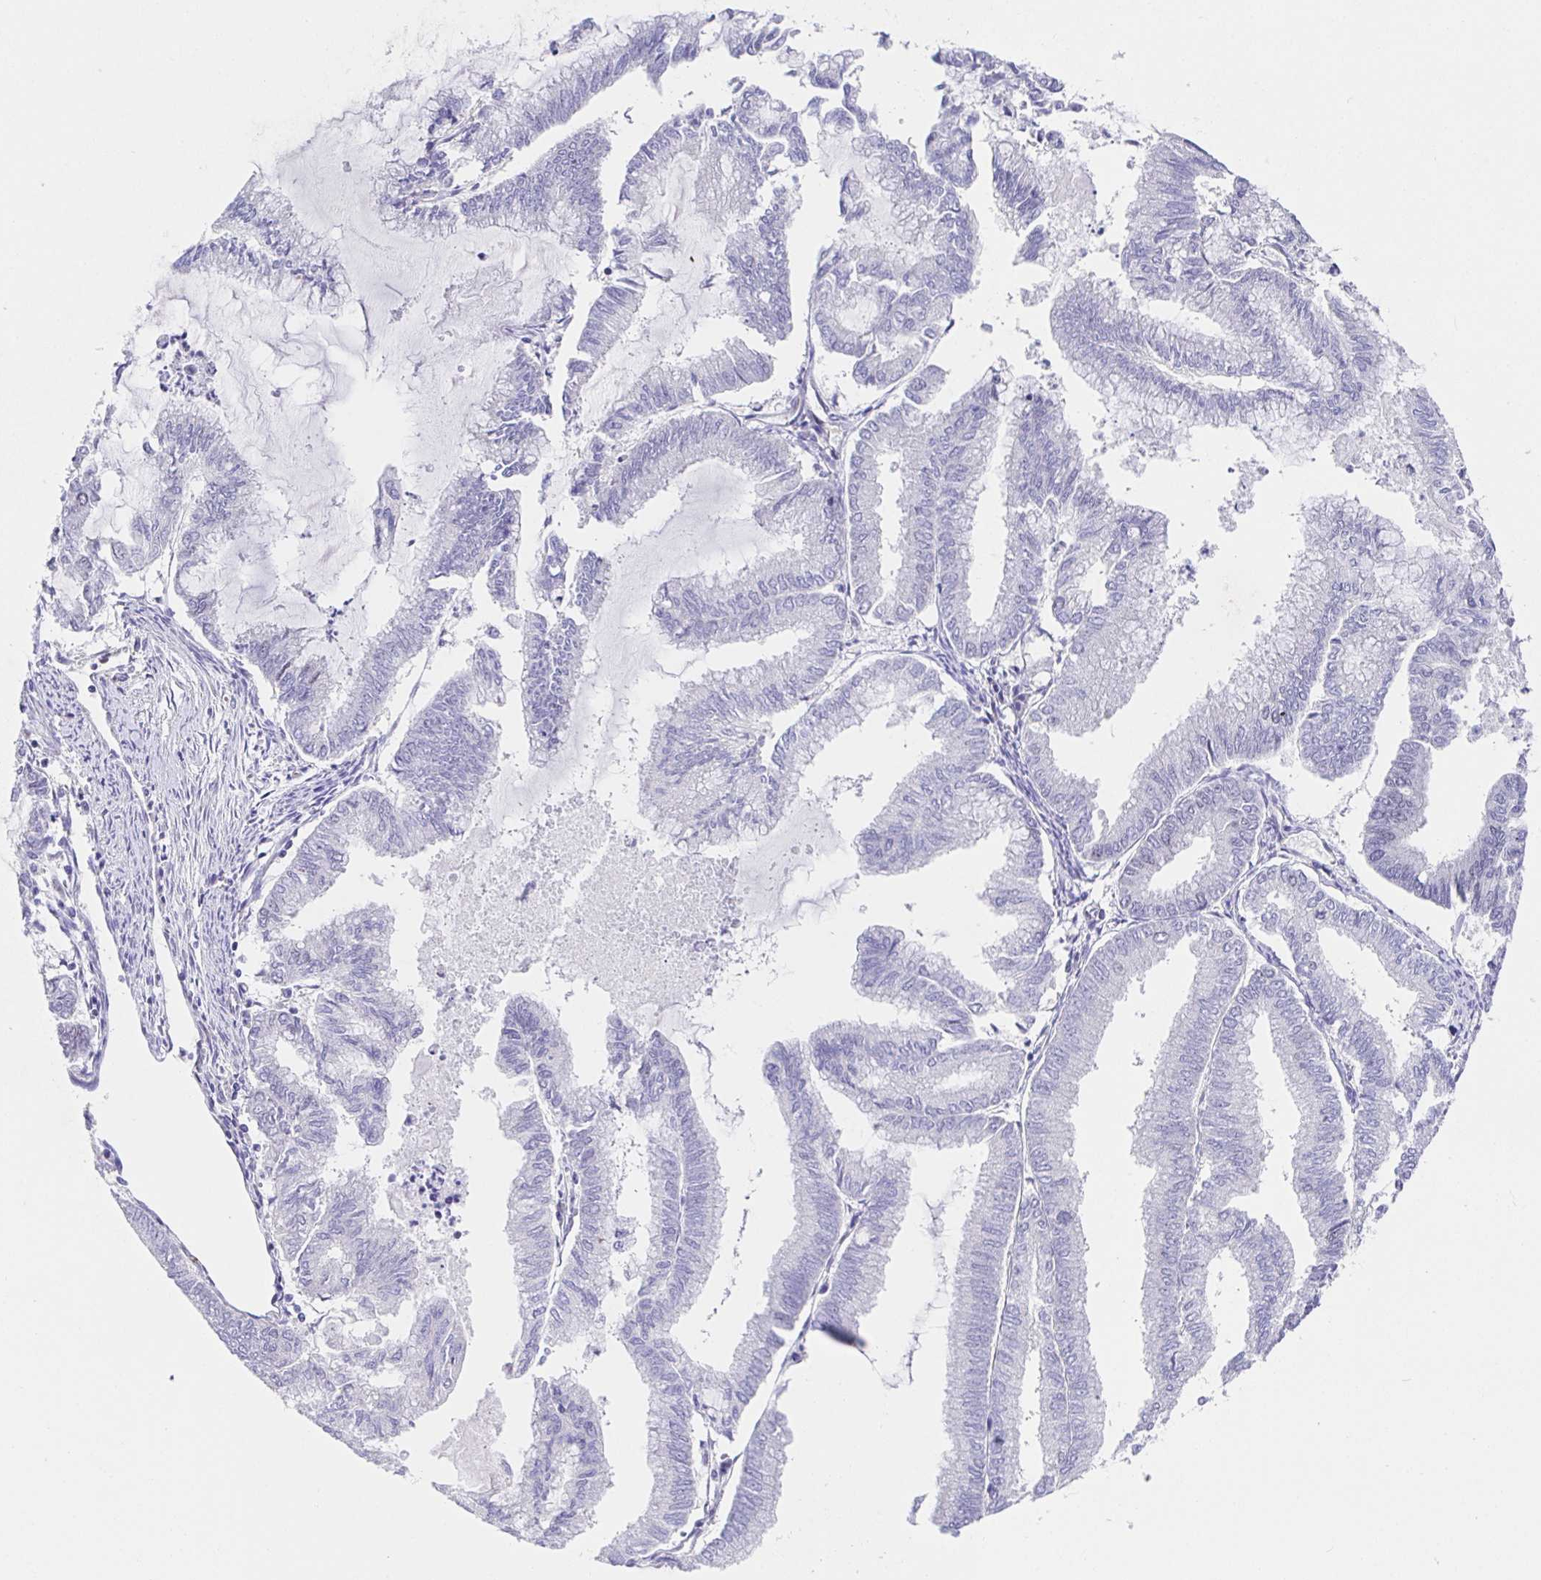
{"staining": {"intensity": "negative", "quantity": "none", "location": "none"}, "tissue": "endometrial cancer", "cell_type": "Tumor cells", "image_type": "cancer", "snomed": [{"axis": "morphology", "description": "Adenocarcinoma, NOS"}, {"axis": "topography", "description": "Endometrium"}], "caption": "Protein analysis of endometrial cancer (adenocarcinoma) reveals no significant staining in tumor cells.", "gene": "TIMELESS", "patient": {"sex": "female", "age": 79}}